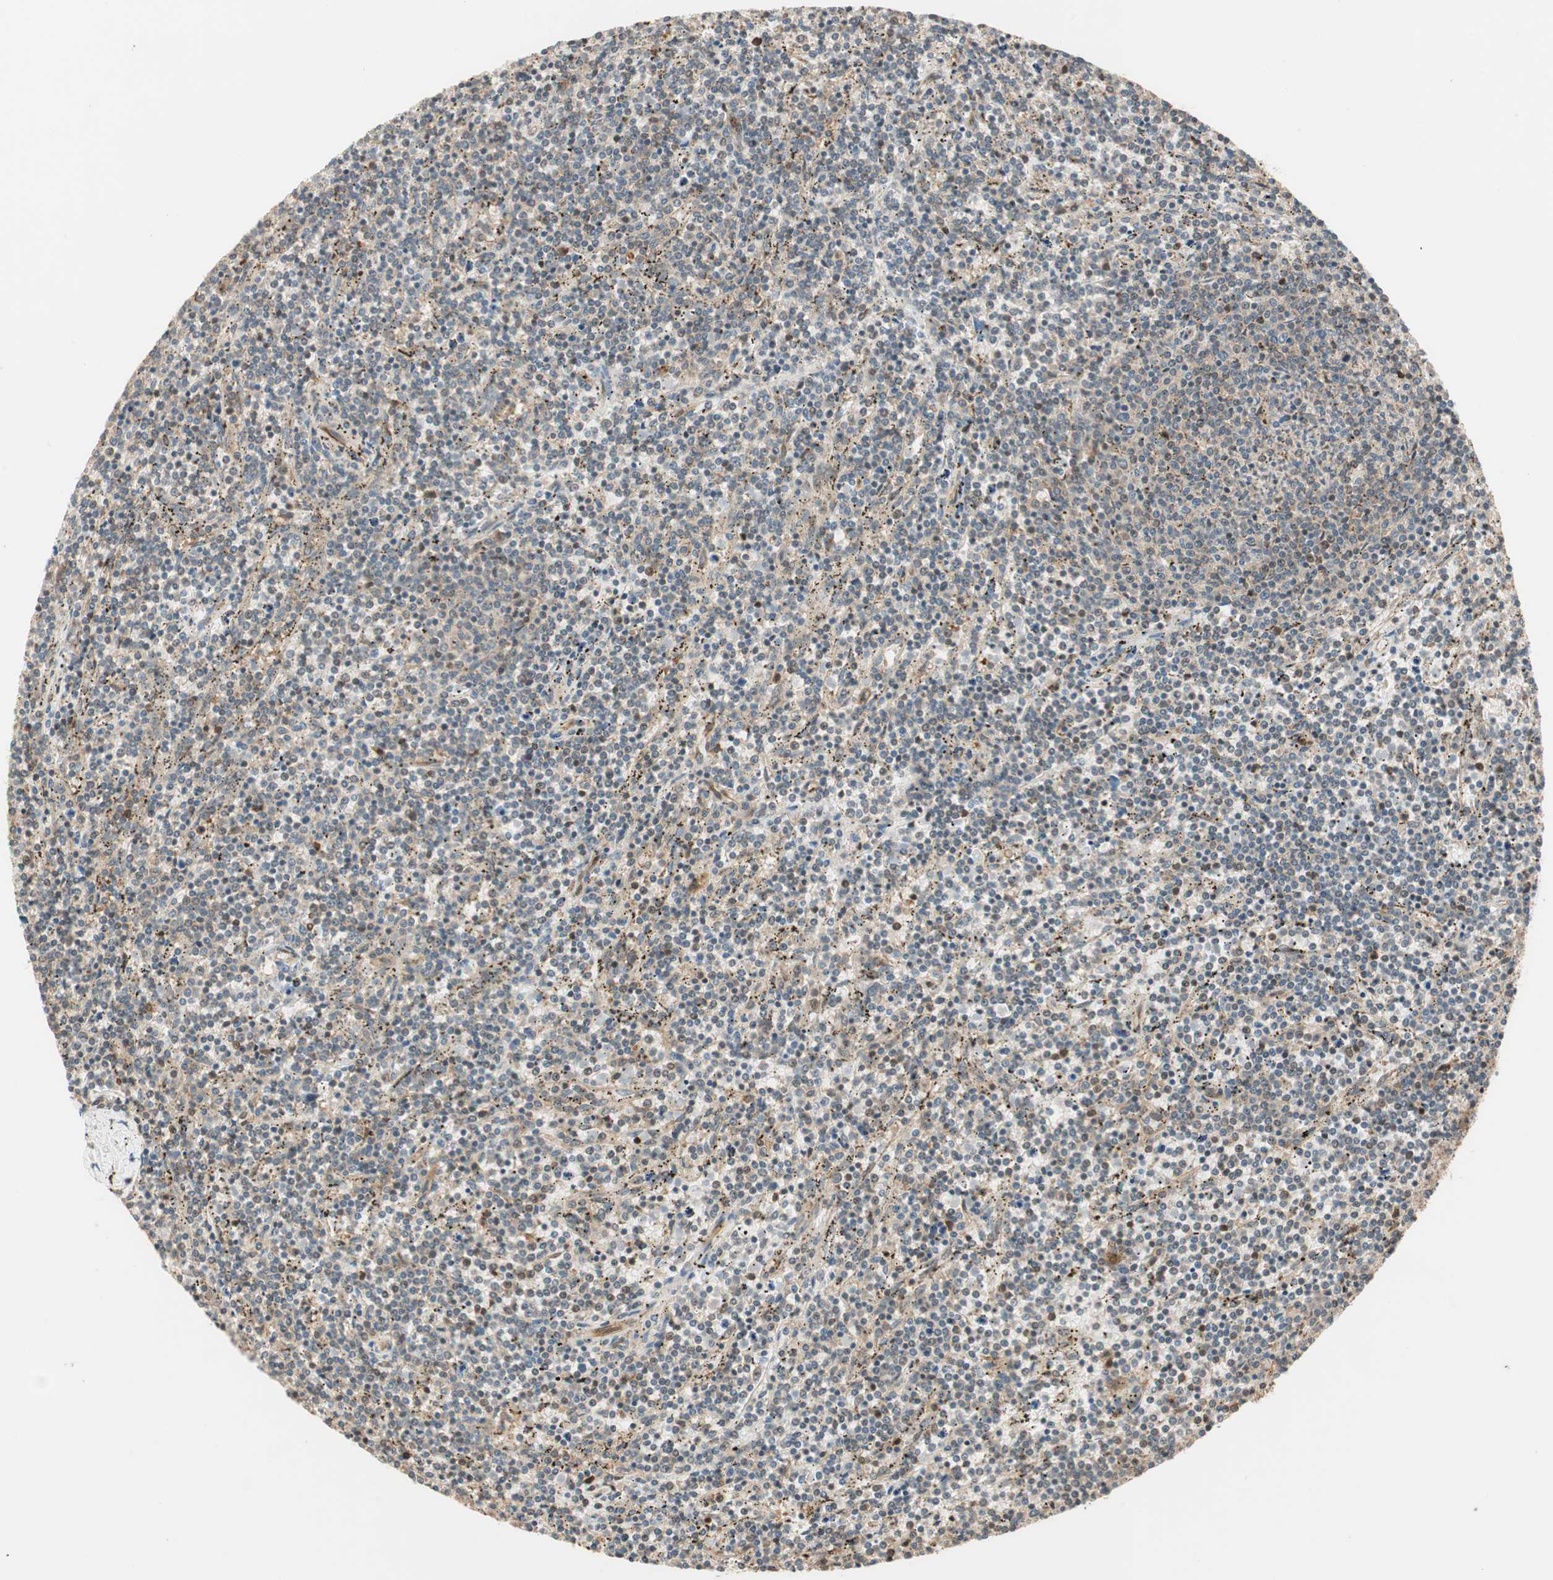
{"staining": {"intensity": "weak", "quantity": "25%-75%", "location": "cytoplasmic/membranous"}, "tissue": "lymphoma", "cell_type": "Tumor cells", "image_type": "cancer", "snomed": [{"axis": "morphology", "description": "Malignant lymphoma, non-Hodgkin's type, Low grade"}, {"axis": "topography", "description": "Spleen"}], "caption": "Malignant lymphoma, non-Hodgkin's type (low-grade) was stained to show a protein in brown. There is low levels of weak cytoplasmic/membranous positivity in approximately 25%-75% of tumor cells.", "gene": "CTTNBP2NL", "patient": {"sex": "female", "age": 50}}